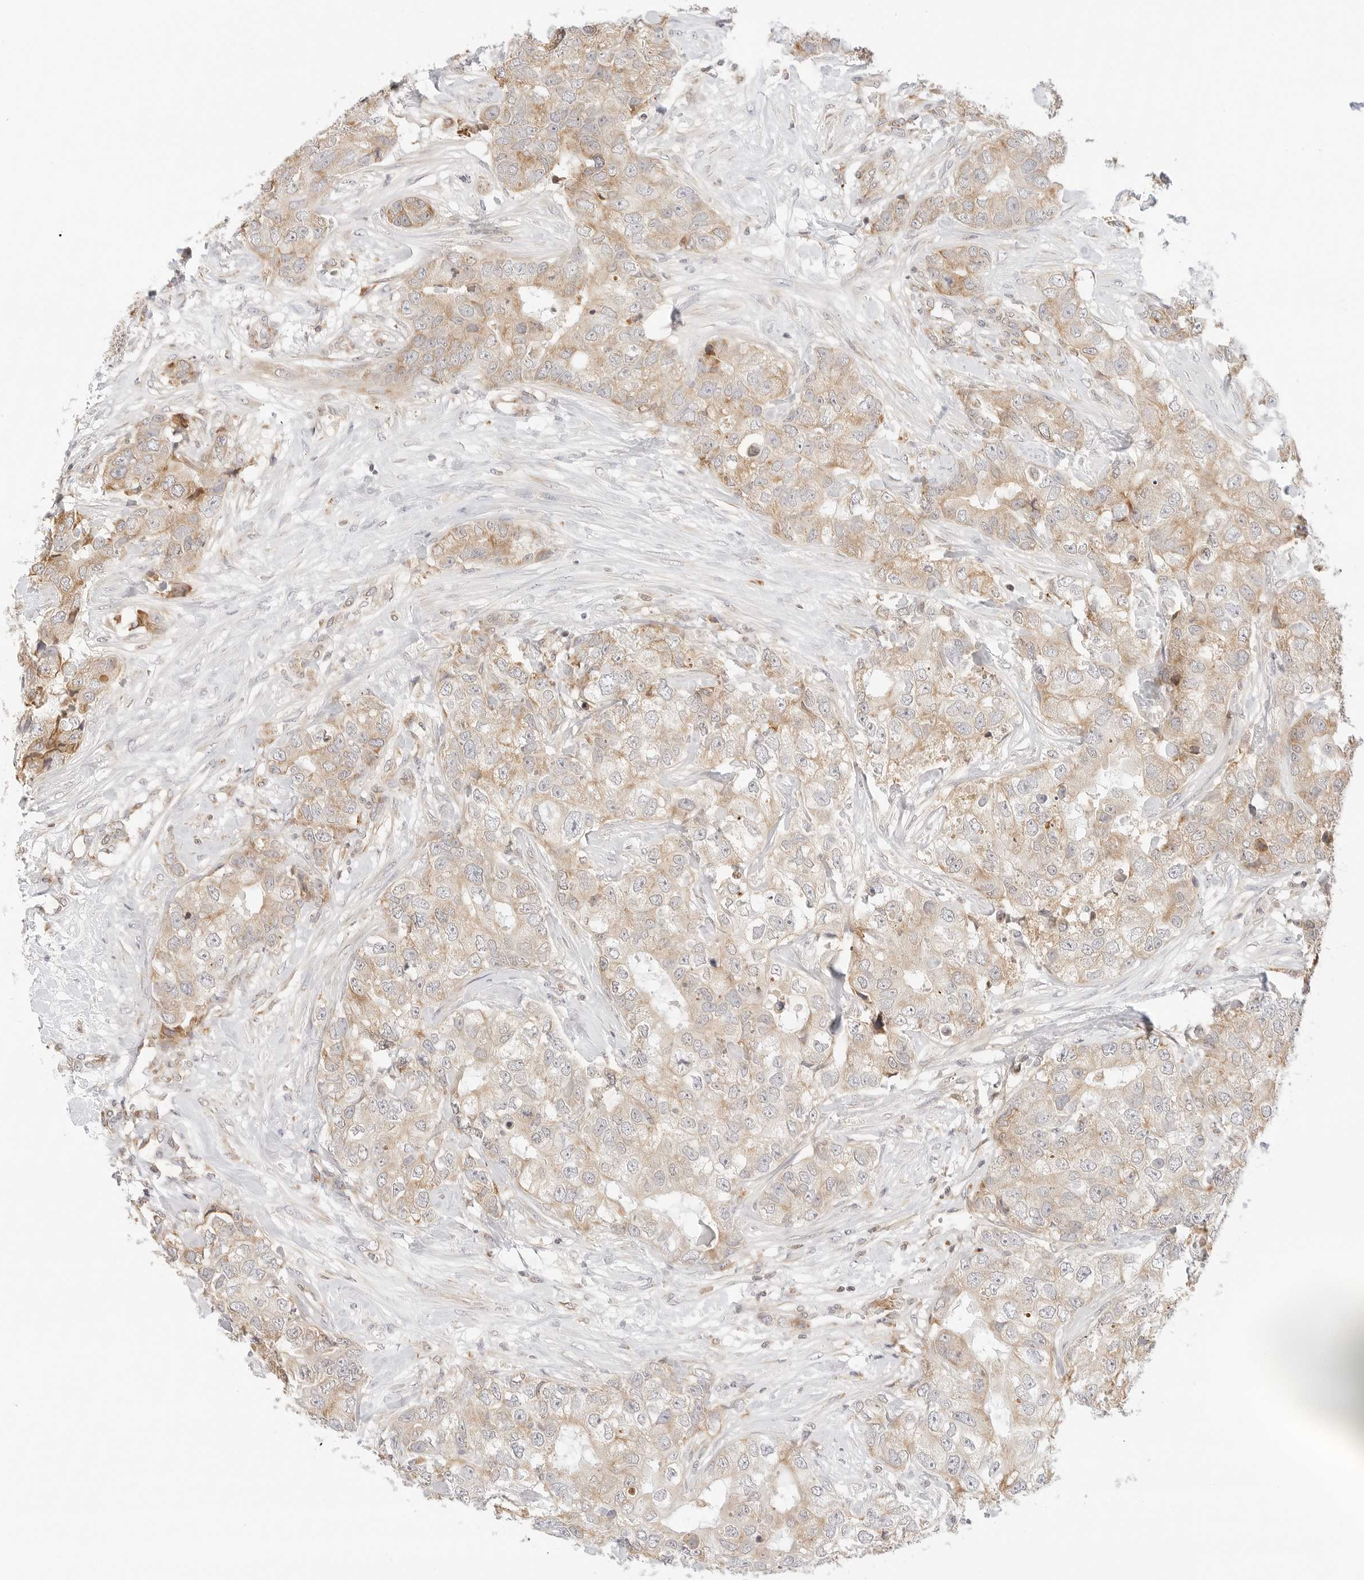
{"staining": {"intensity": "moderate", "quantity": "25%-75%", "location": "cytoplasmic/membranous"}, "tissue": "breast cancer", "cell_type": "Tumor cells", "image_type": "cancer", "snomed": [{"axis": "morphology", "description": "Duct carcinoma"}, {"axis": "topography", "description": "Breast"}], "caption": "Immunohistochemistry histopathology image of human breast cancer stained for a protein (brown), which reveals medium levels of moderate cytoplasmic/membranous staining in approximately 25%-75% of tumor cells.", "gene": "ERO1B", "patient": {"sex": "female", "age": 62}}